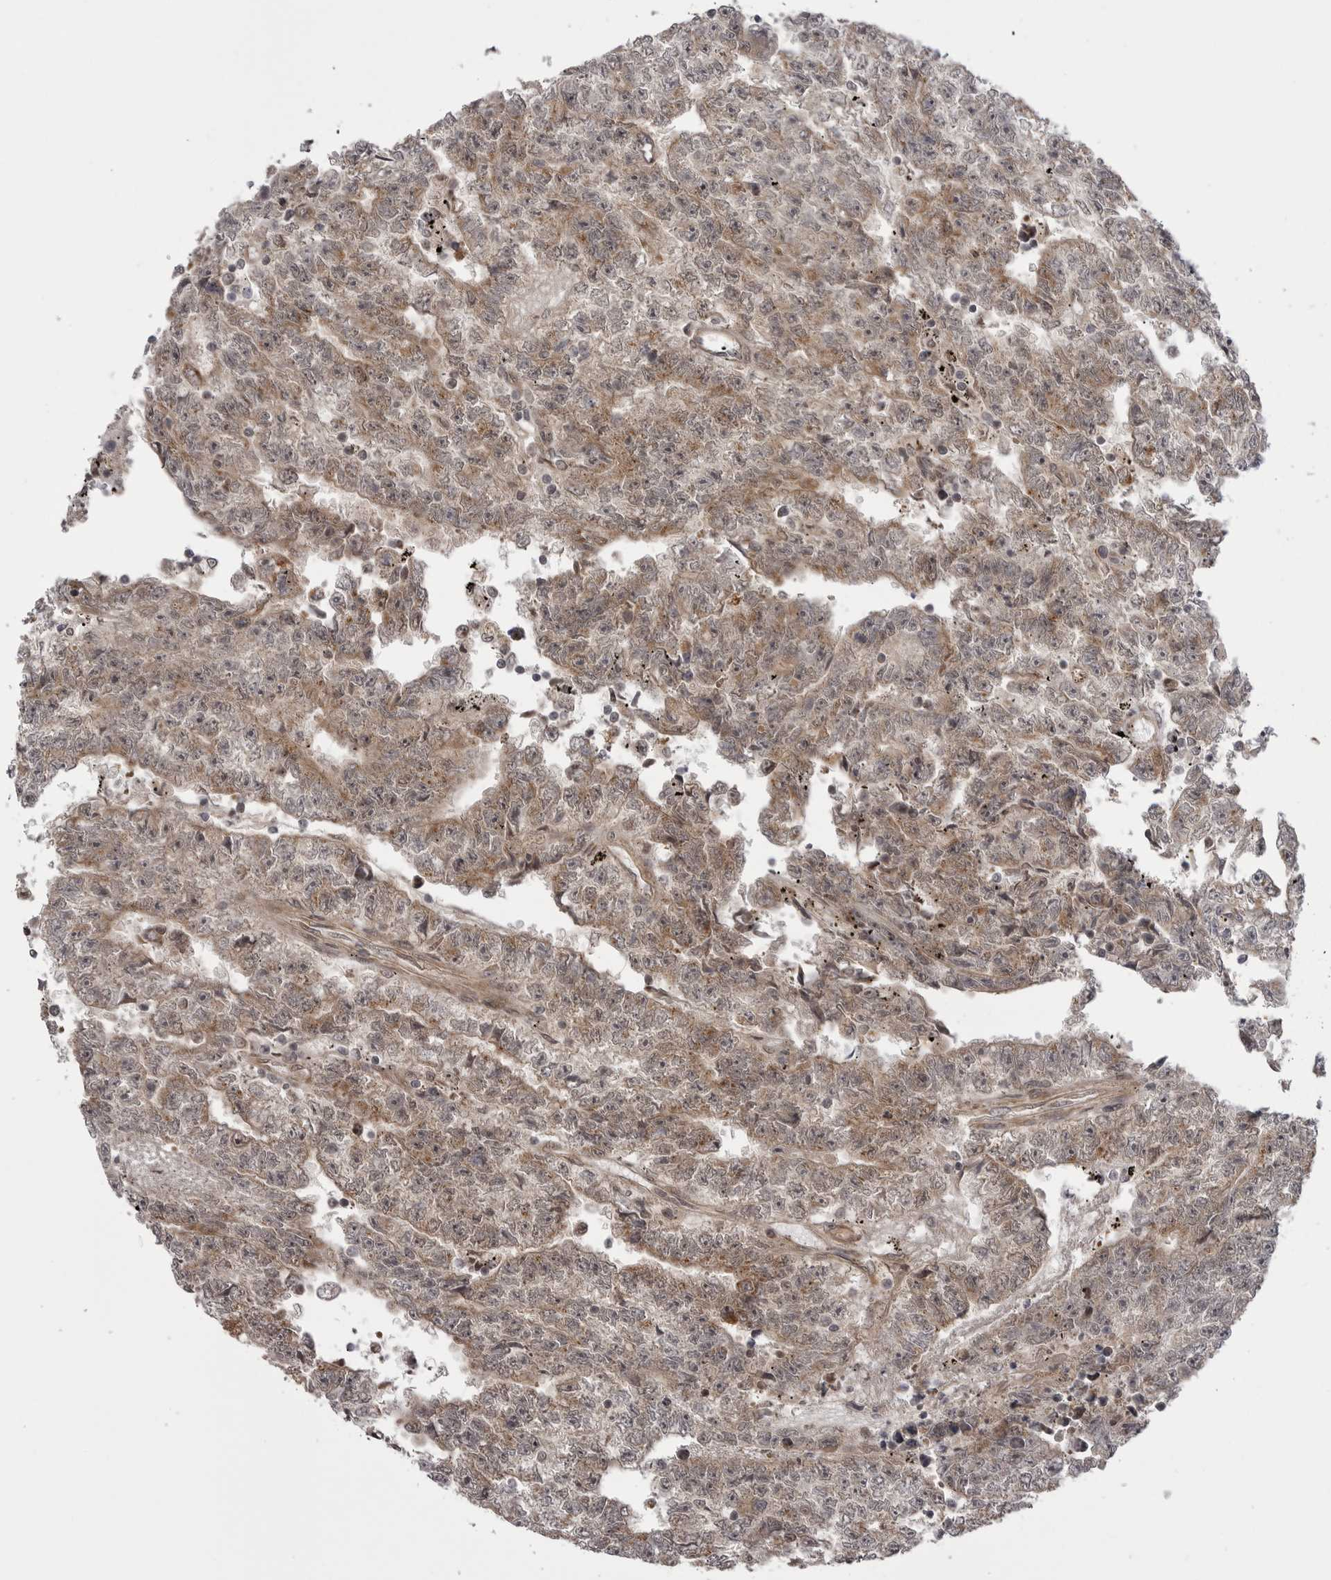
{"staining": {"intensity": "weak", "quantity": ">75%", "location": "cytoplasmic/membranous"}, "tissue": "testis cancer", "cell_type": "Tumor cells", "image_type": "cancer", "snomed": [{"axis": "morphology", "description": "Carcinoma, Embryonal, NOS"}, {"axis": "topography", "description": "Testis"}], "caption": "Testis embryonal carcinoma tissue demonstrates weak cytoplasmic/membranous positivity in approximately >75% of tumor cells, visualized by immunohistochemistry. The protein is shown in brown color, while the nuclei are stained blue.", "gene": "PDCL", "patient": {"sex": "male", "age": 25}}